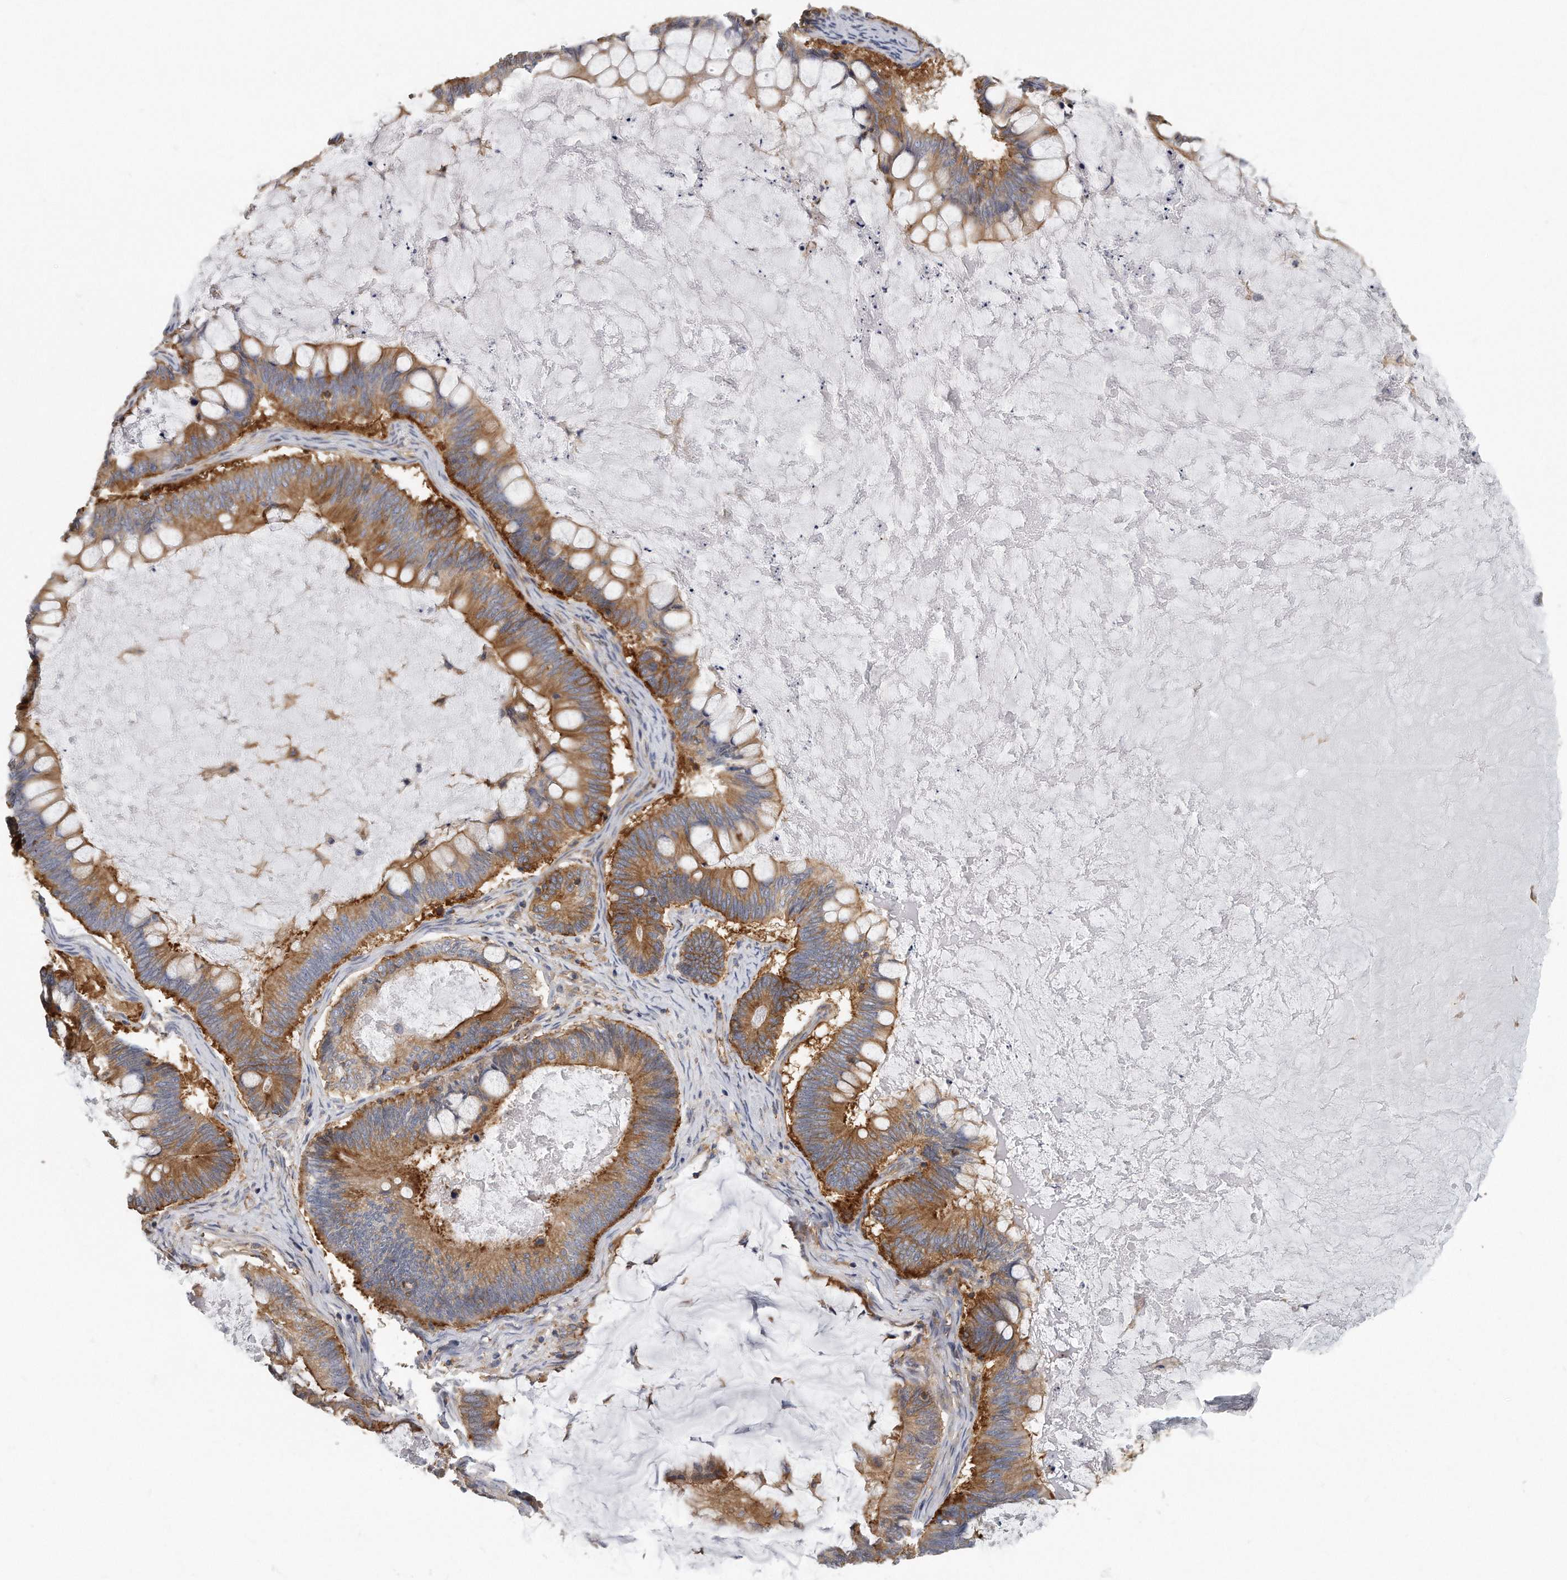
{"staining": {"intensity": "strong", "quantity": ">75%", "location": "cytoplasmic/membranous"}, "tissue": "ovarian cancer", "cell_type": "Tumor cells", "image_type": "cancer", "snomed": [{"axis": "morphology", "description": "Cystadenocarcinoma, mucinous, NOS"}, {"axis": "topography", "description": "Ovary"}], "caption": "A high amount of strong cytoplasmic/membranous positivity is present in about >75% of tumor cells in ovarian cancer (mucinous cystadenocarcinoma) tissue.", "gene": "EIF3I", "patient": {"sex": "female", "age": 61}}